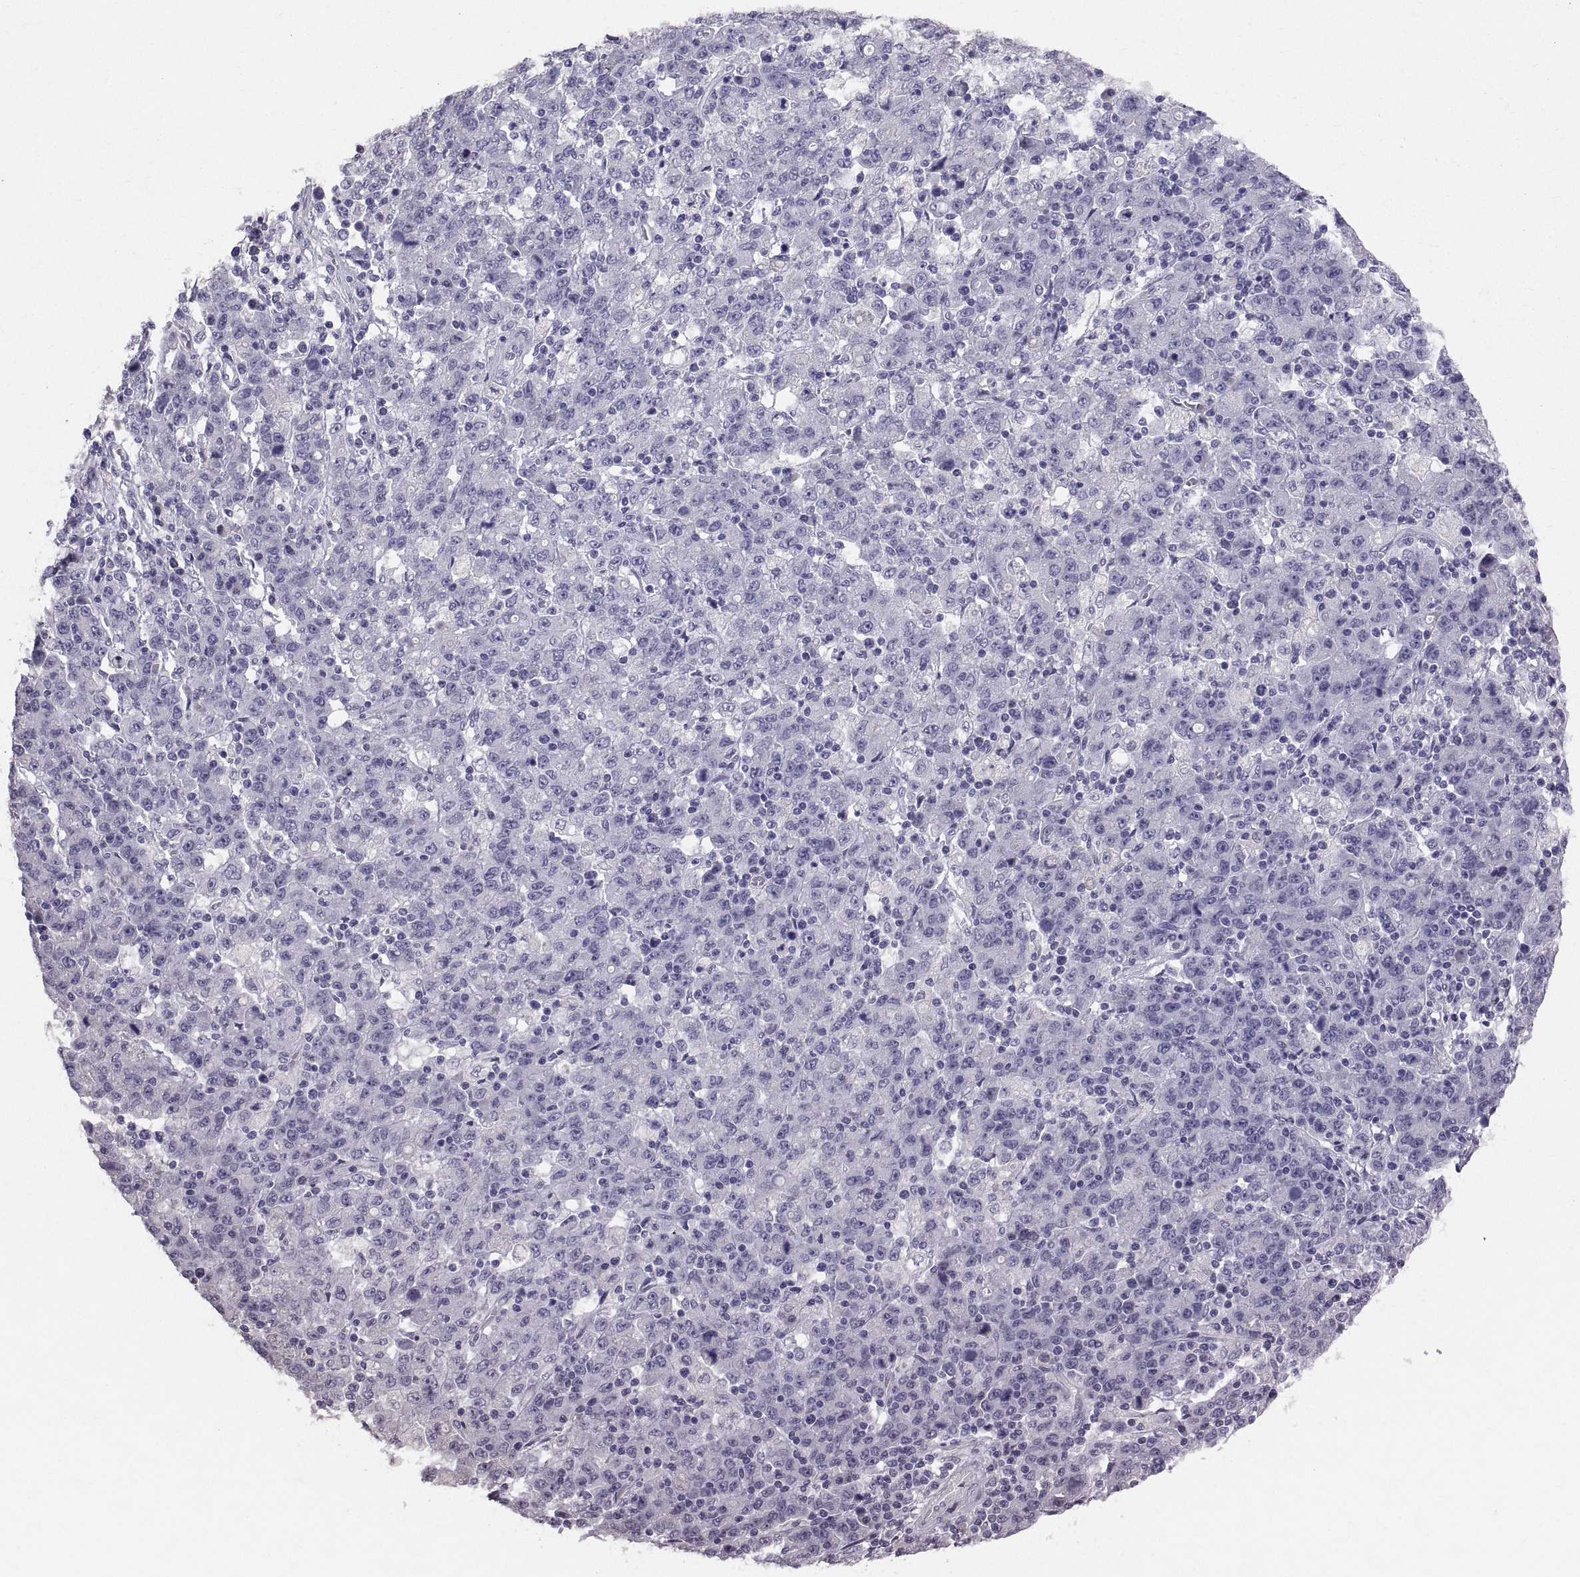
{"staining": {"intensity": "negative", "quantity": "none", "location": "none"}, "tissue": "stomach cancer", "cell_type": "Tumor cells", "image_type": "cancer", "snomed": [{"axis": "morphology", "description": "Adenocarcinoma, NOS"}, {"axis": "topography", "description": "Stomach, upper"}], "caption": "This image is of stomach adenocarcinoma stained with immunohistochemistry to label a protein in brown with the nuclei are counter-stained blue. There is no positivity in tumor cells.", "gene": "PTN", "patient": {"sex": "male", "age": 69}}